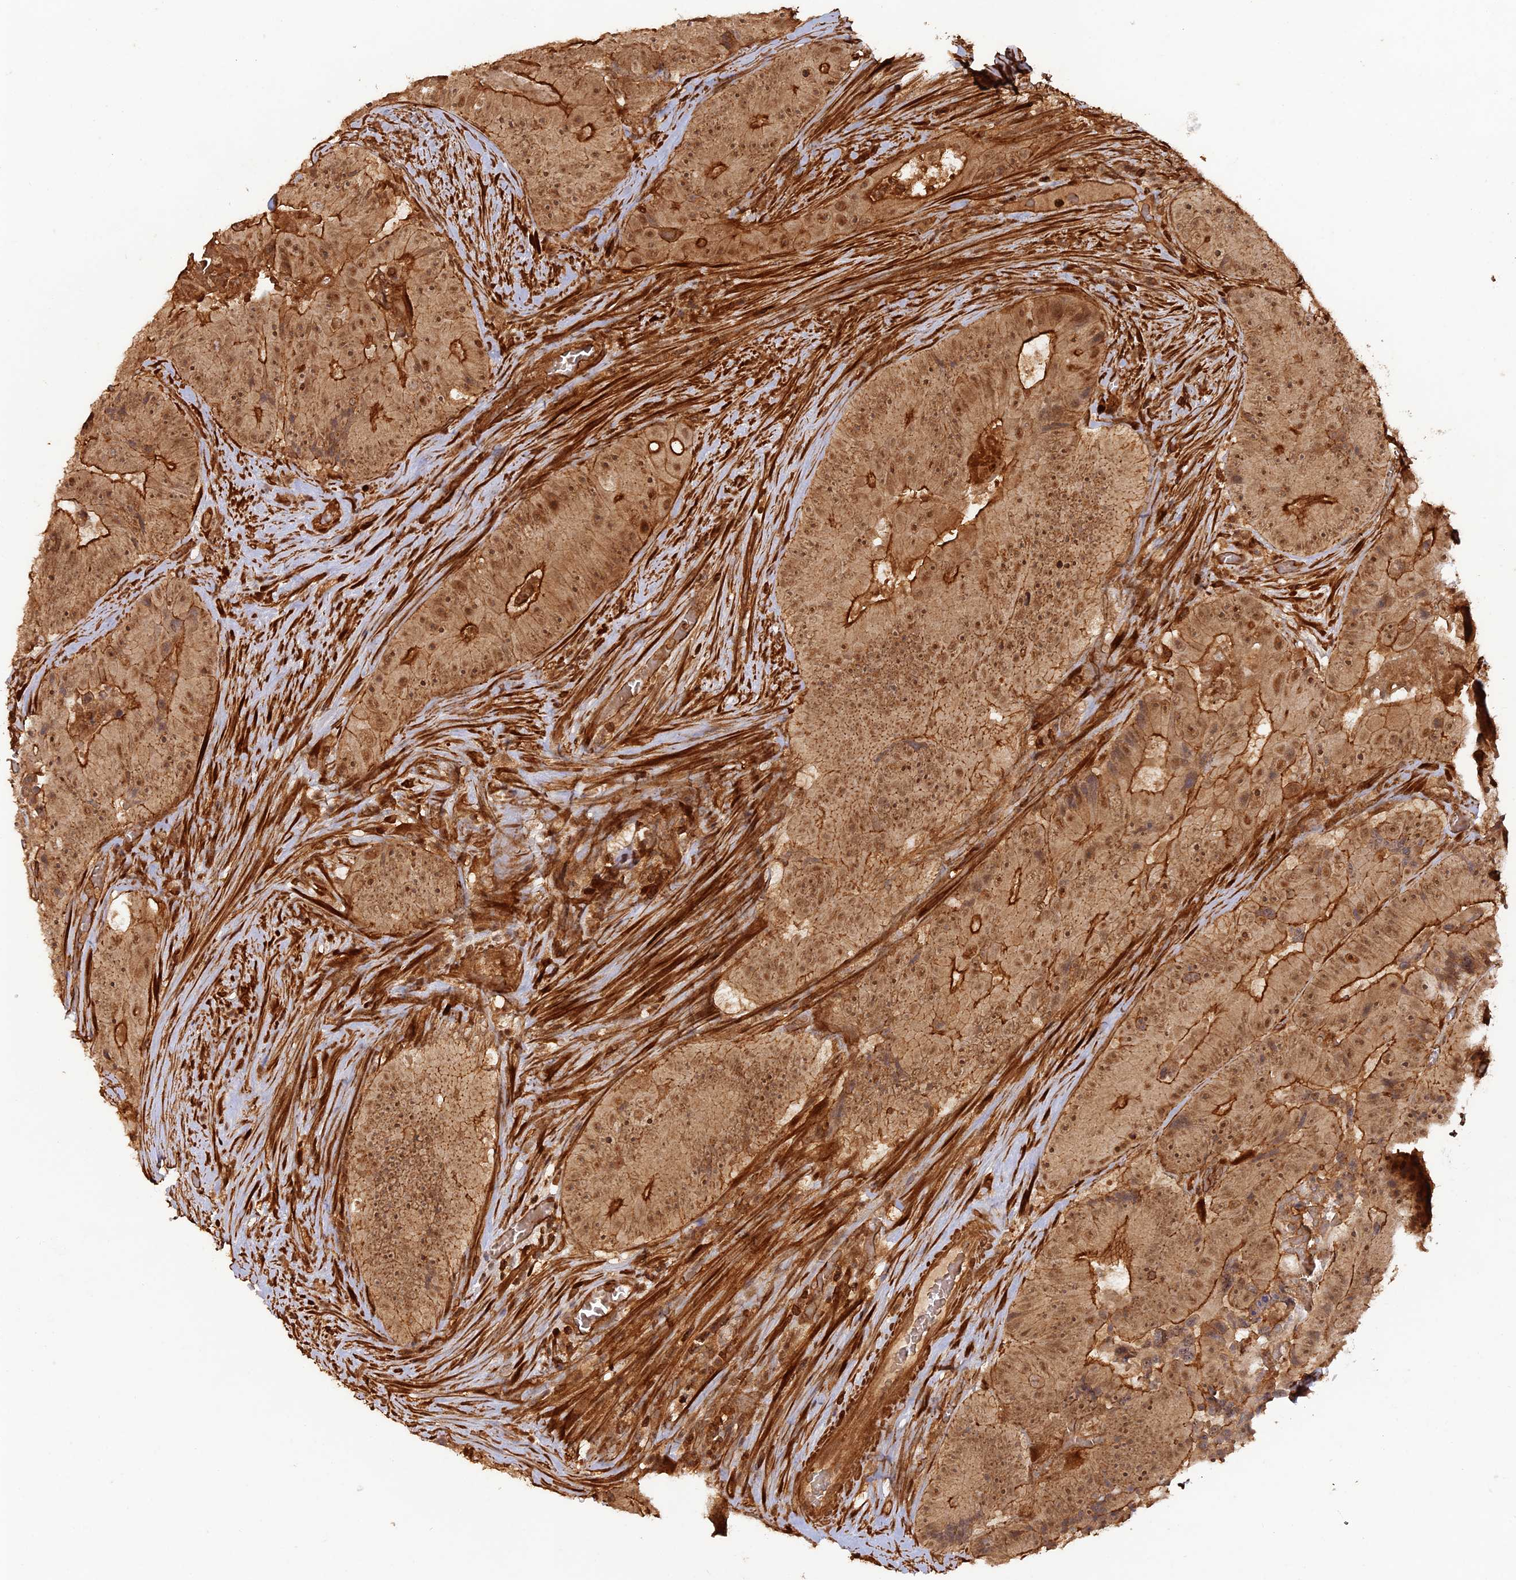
{"staining": {"intensity": "moderate", "quantity": ">75%", "location": "cytoplasmic/membranous,nuclear"}, "tissue": "colorectal cancer", "cell_type": "Tumor cells", "image_type": "cancer", "snomed": [{"axis": "morphology", "description": "Adenocarcinoma, NOS"}, {"axis": "topography", "description": "Colon"}], "caption": "Tumor cells display medium levels of moderate cytoplasmic/membranous and nuclear staining in about >75% of cells in human colorectal cancer (adenocarcinoma).", "gene": "CCDC174", "patient": {"sex": "female", "age": 86}}